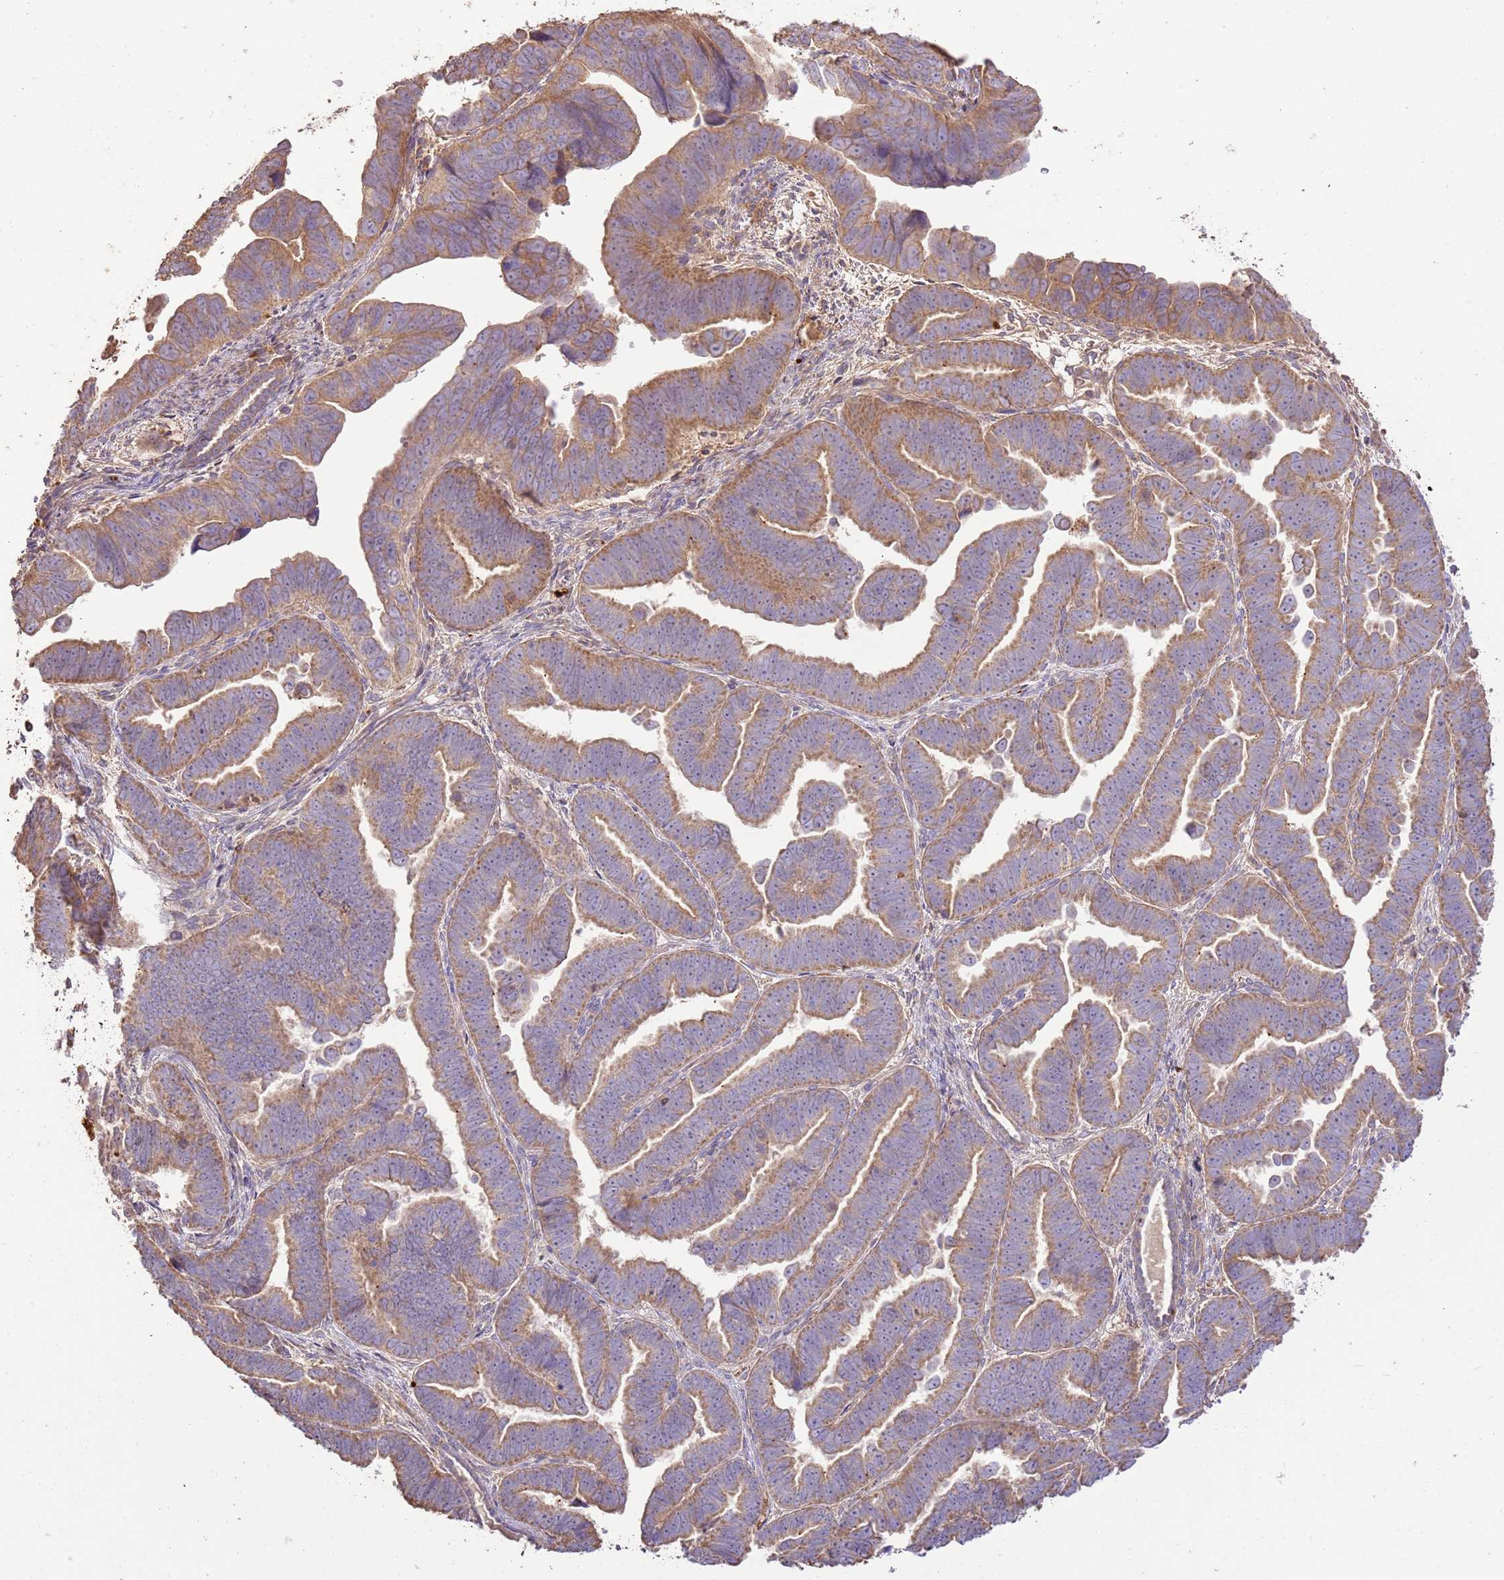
{"staining": {"intensity": "moderate", "quantity": ">75%", "location": "cytoplasmic/membranous"}, "tissue": "endometrial cancer", "cell_type": "Tumor cells", "image_type": "cancer", "snomed": [{"axis": "morphology", "description": "Adenocarcinoma, NOS"}, {"axis": "topography", "description": "Endometrium"}], "caption": "Human adenocarcinoma (endometrial) stained with a brown dye displays moderate cytoplasmic/membranous positive positivity in approximately >75% of tumor cells.", "gene": "CEP55", "patient": {"sex": "female", "age": 75}}